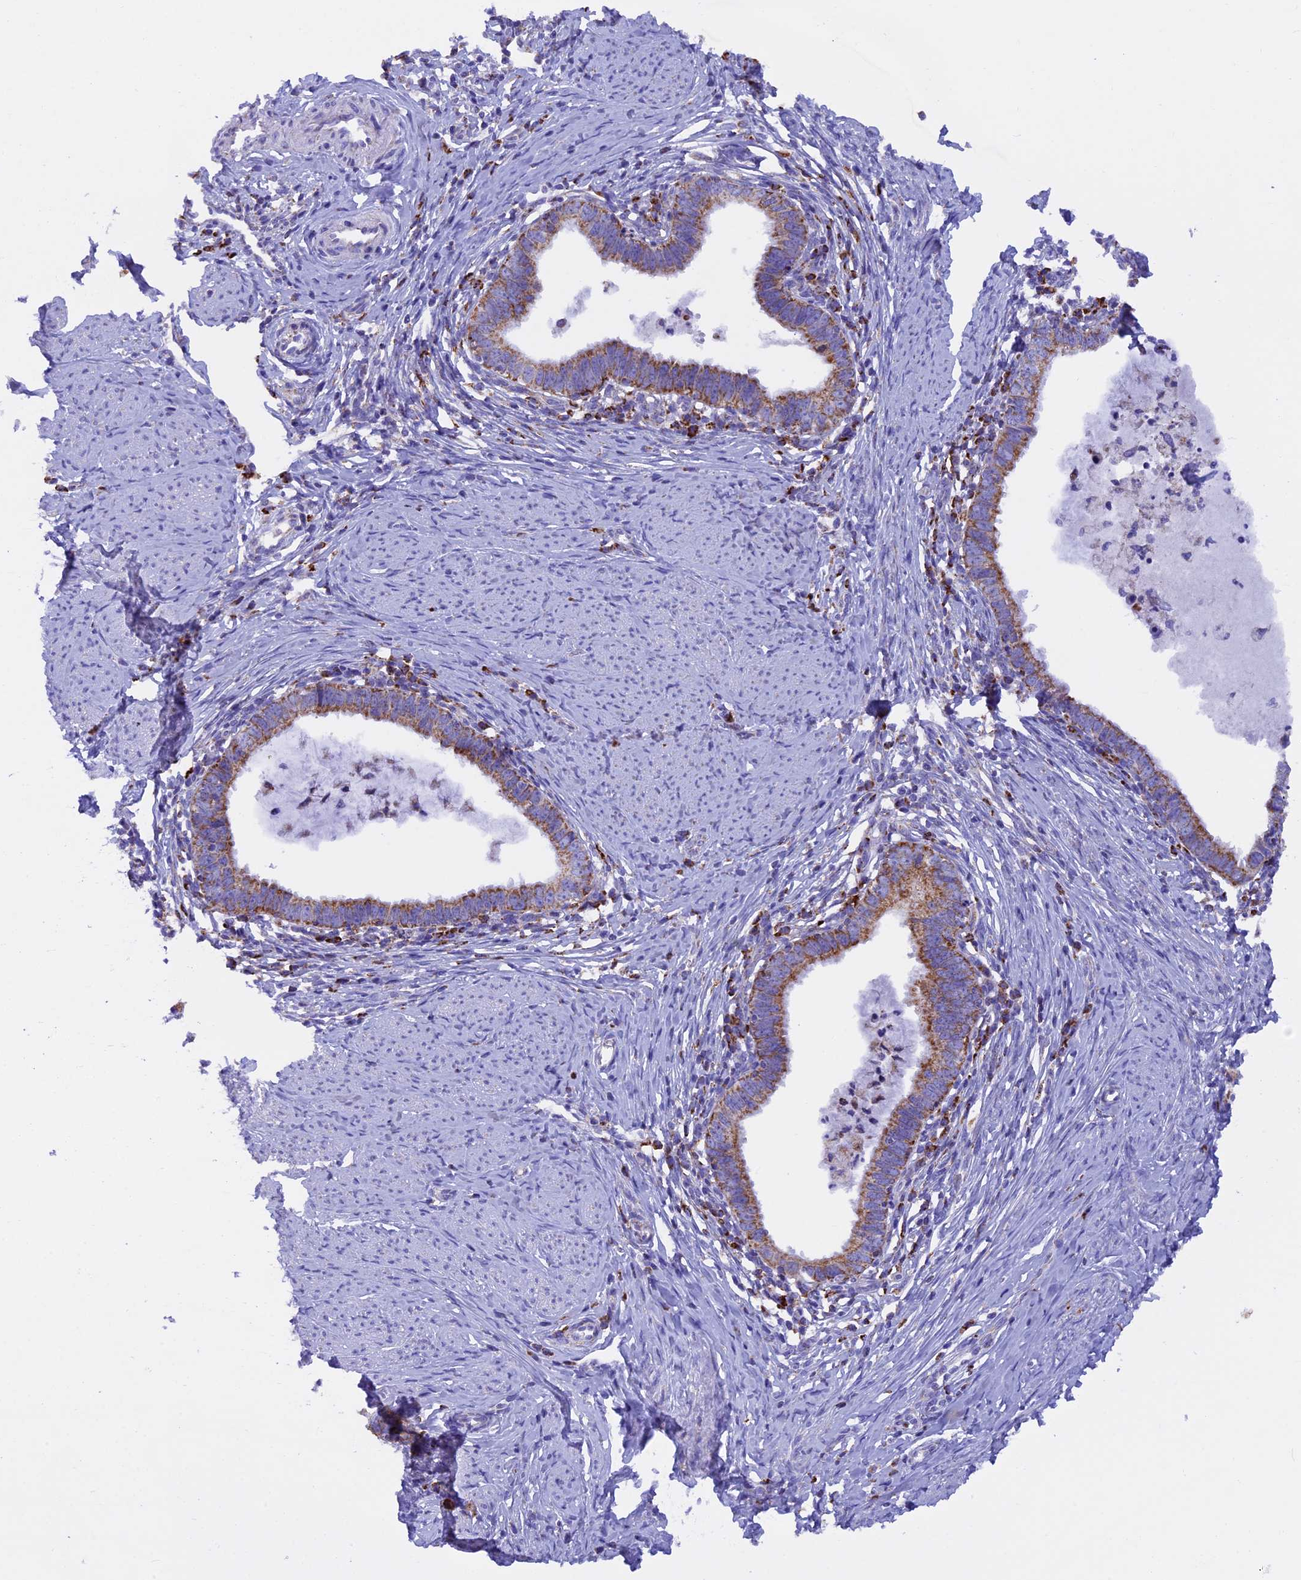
{"staining": {"intensity": "moderate", "quantity": ">75%", "location": "cytoplasmic/membranous"}, "tissue": "cervical cancer", "cell_type": "Tumor cells", "image_type": "cancer", "snomed": [{"axis": "morphology", "description": "Adenocarcinoma, NOS"}, {"axis": "topography", "description": "Cervix"}], "caption": "Cervical cancer stained with a protein marker reveals moderate staining in tumor cells.", "gene": "SLC8B1", "patient": {"sex": "female", "age": 36}}